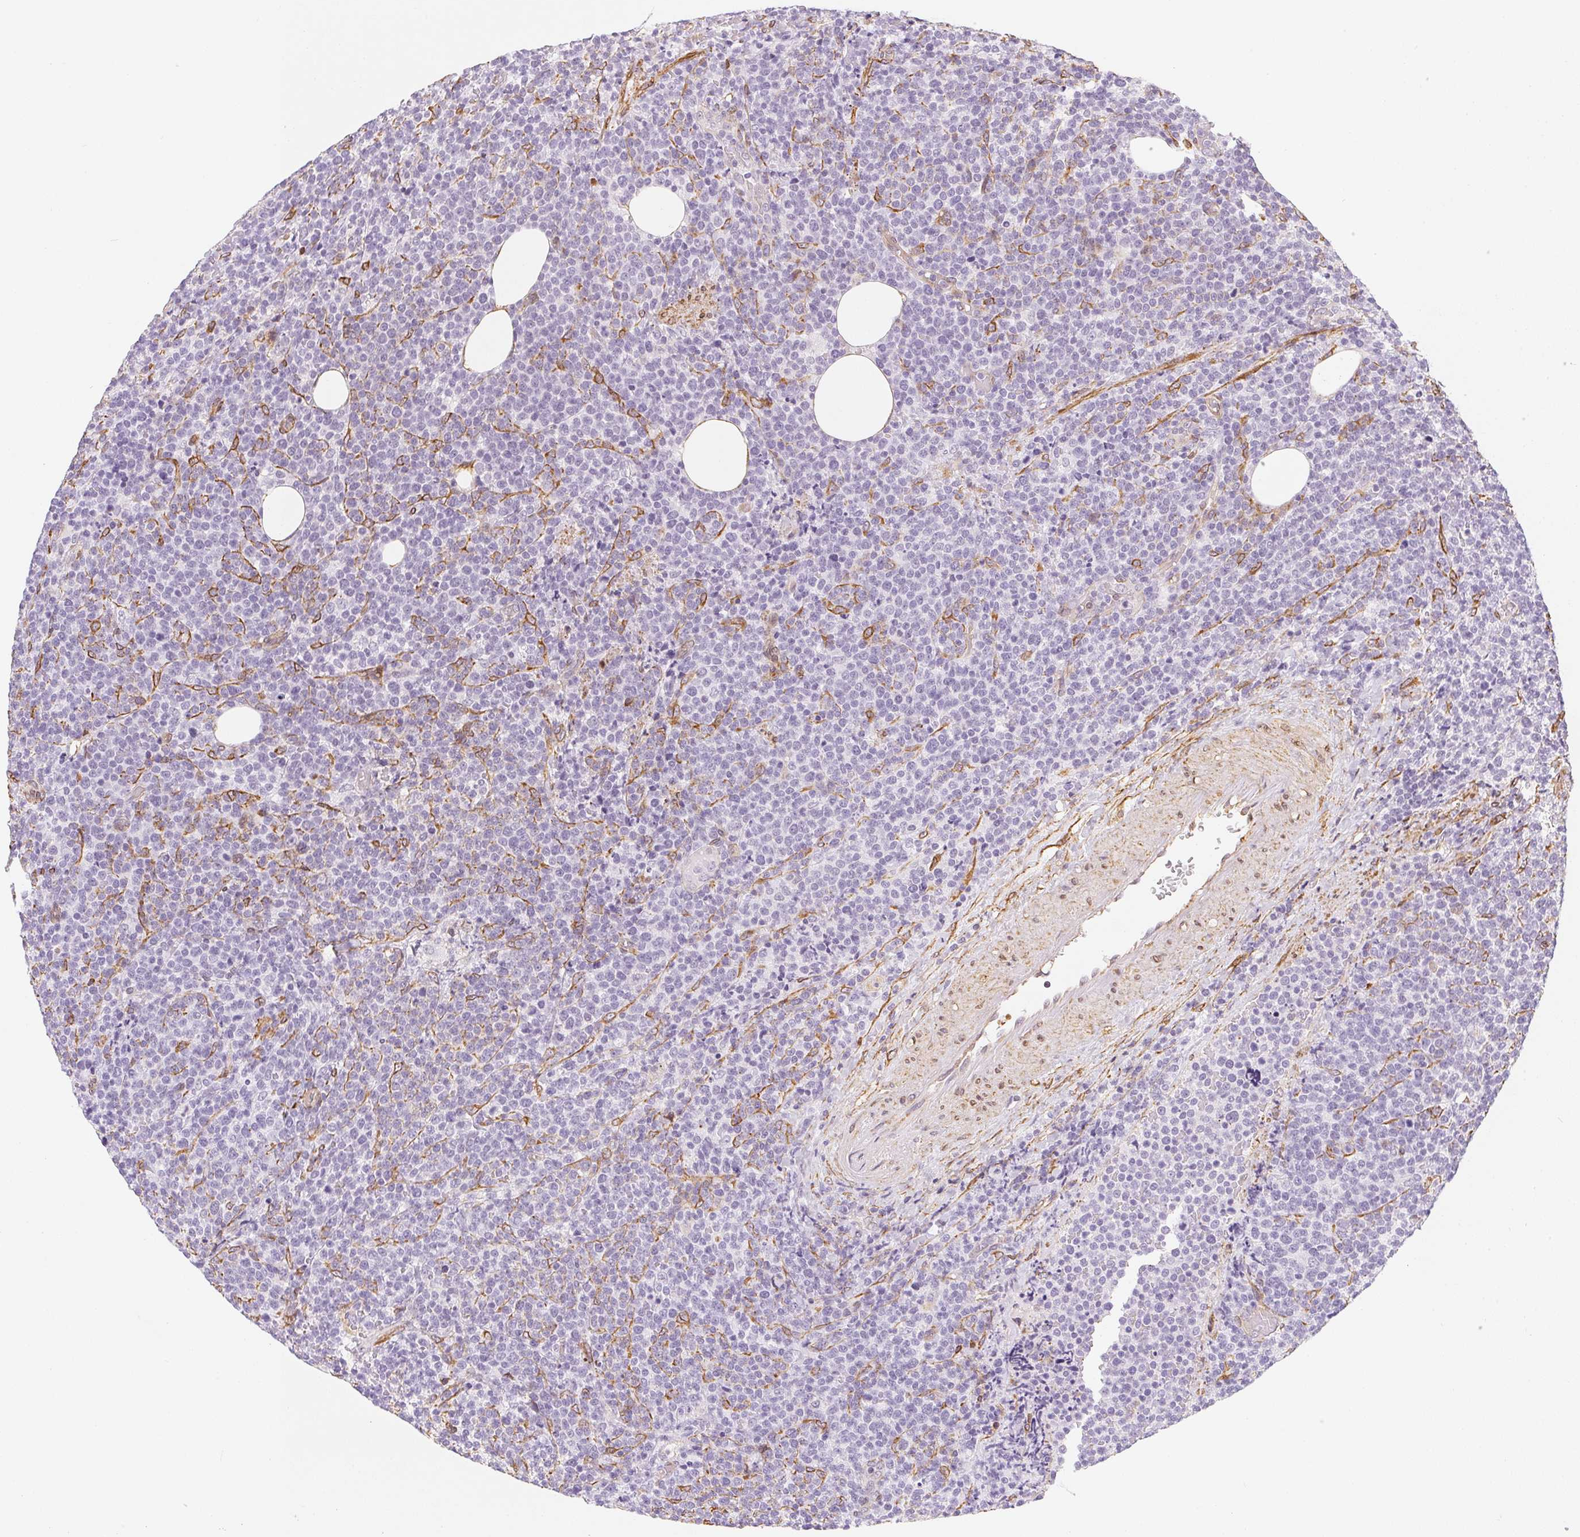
{"staining": {"intensity": "negative", "quantity": "none", "location": "none"}, "tissue": "lymphoma", "cell_type": "Tumor cells", "image_type": "cancer", "snomed": [{"axis": "morphology", "description": "Malignant lymphoma, non-Hodgkin's type, High grade"}, {"axis": "topography", "description": "Lymph node"}], "caption": "DAB immunohistochemical staining of human malignant lymphoma, non-Hodgkin's type (high-grade) reveals no significant positivity in tumor cells.", "gene": "RSBN1", "patient": {"sex": "male", "age": 61}}